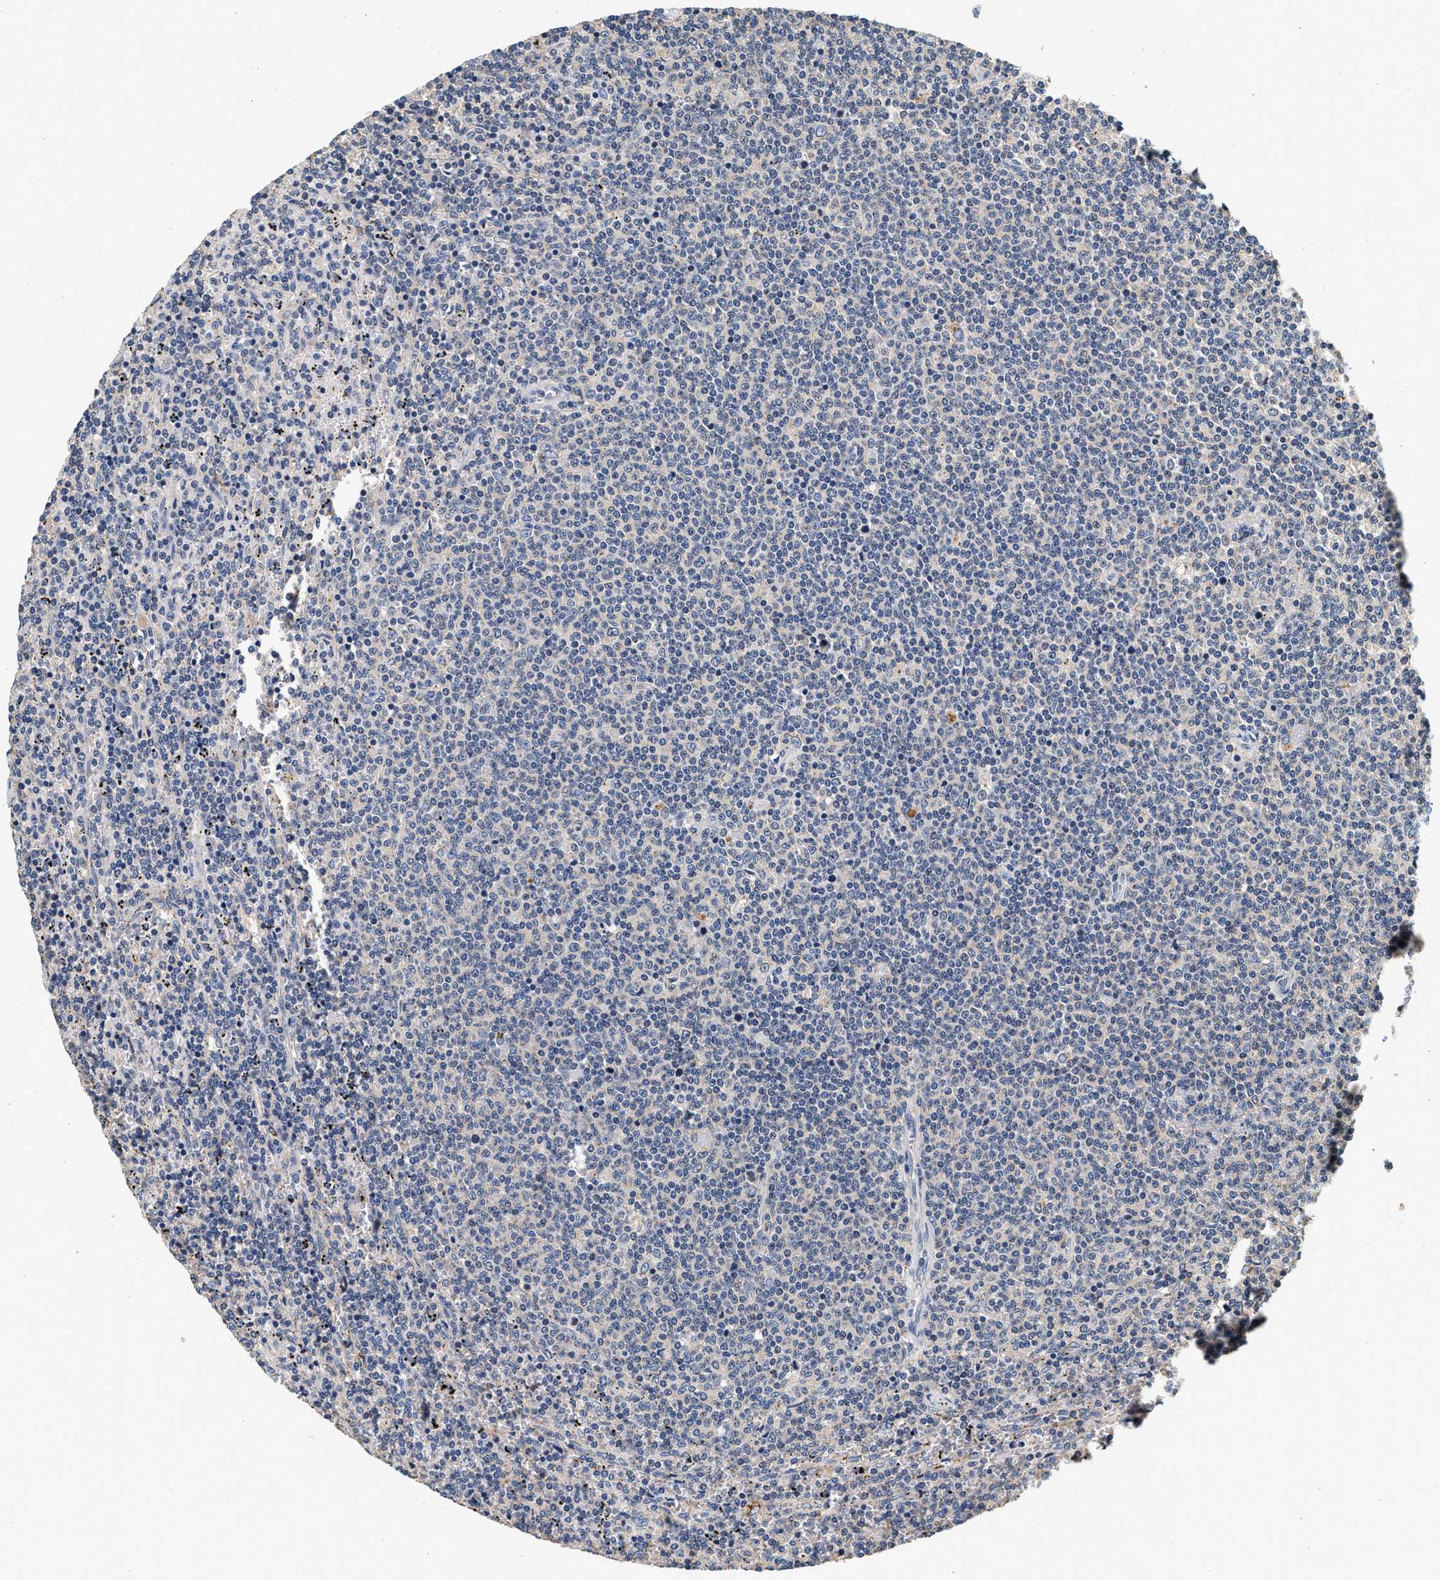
{"staining": {"intensity": "negative", "quantity": "none", "location": "none"}, "tissue": "lymphoma", "cell_type": "Tumor cells", "image_type": "cancer", "snomed": [{"axis": "morphology", "description": "Malignant lymphoma, non-Hodgkin's type, Low grade"}, {"axis": "topography", "description": "Spleen"}], "caption": "Human lymphoma stained for a protein using immunohistochemistry (IHC) demonstrates no expression in tumor cells.", "gene": "PTGR3", "patient": {"sex": "female", "age": 50}}